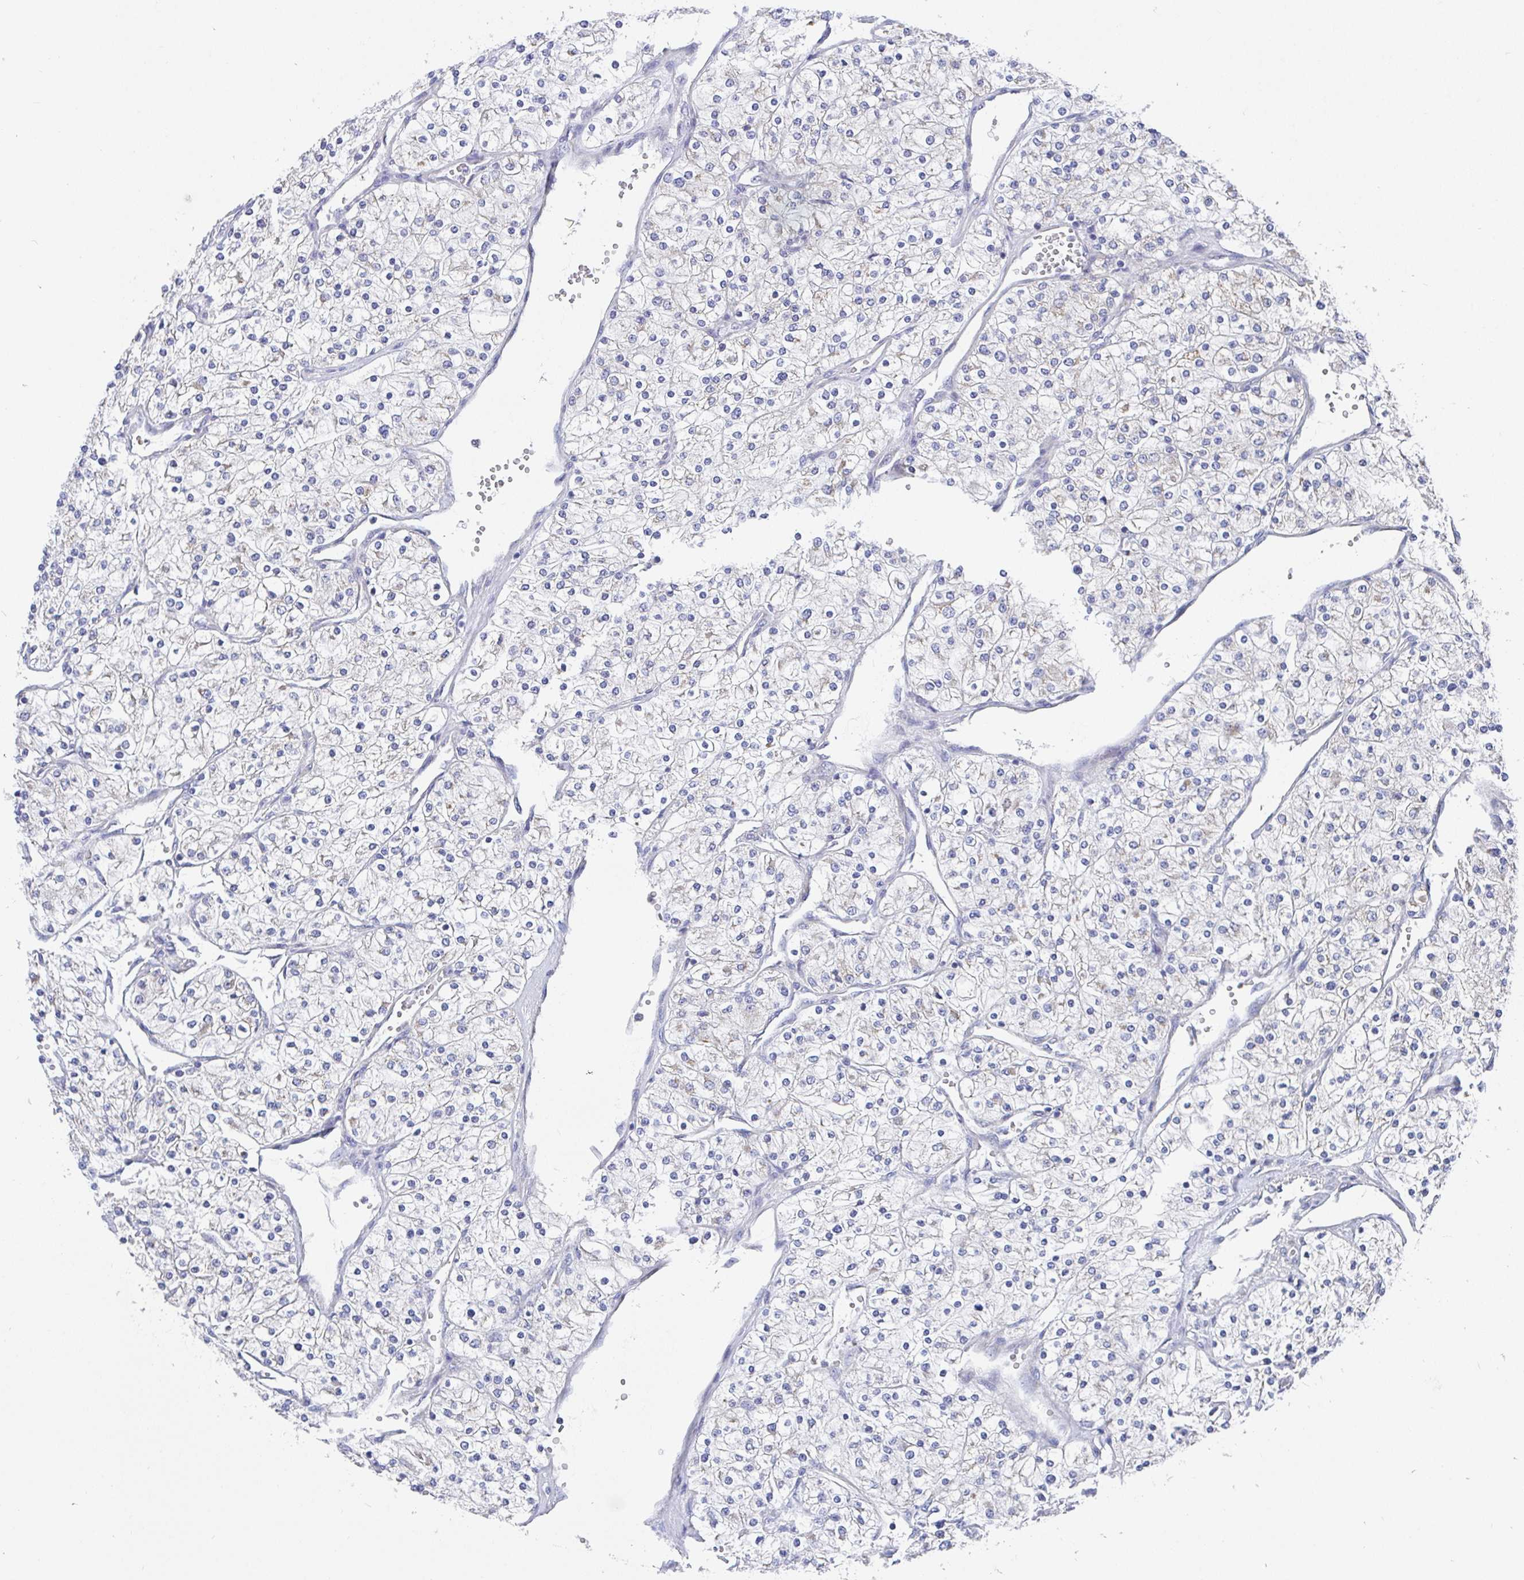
{"staining": {"intensity": "negative", "quantity": "none", "location": "none"}, "tissue": "renal cancer", "cell_type": "Tumor cells", "image_type": "cancer", "snomed": [{"axis": "morphology", "description": "Adenocarcinoma, NOS"}, {"axis": "topography", "description": "Kidney"}], "caption": "Tumor cells are negative for protein expression in human renal adenocarcinoma.", "gene": "ATP5F1C", "patient": {"sex": "male", "age": 80}}